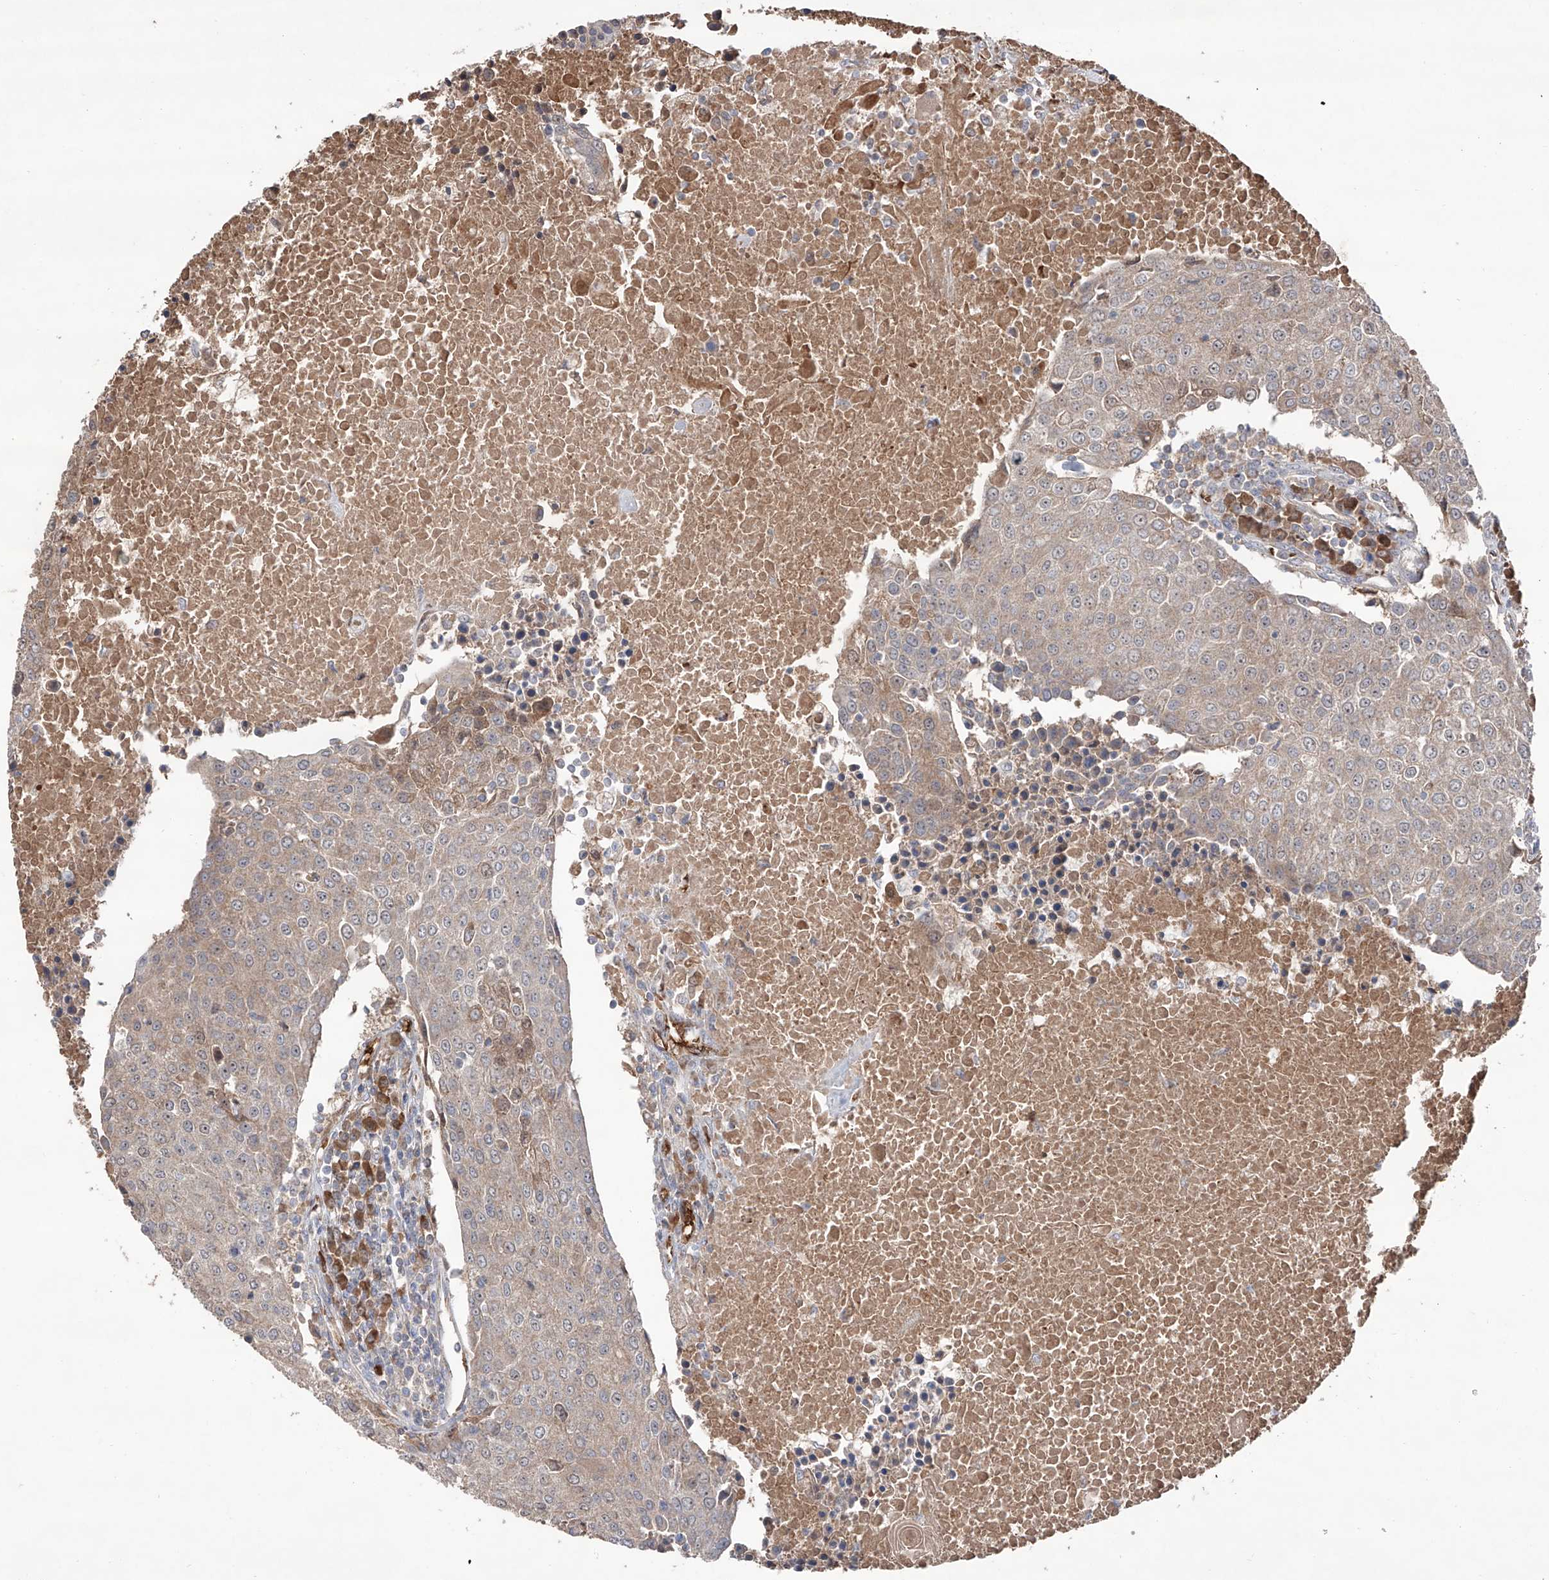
{"staining": {"intensity": "weak", "quantity": "<25%", "location": "cytoplasmic/membranous"}, "tissue": "urothelial cancer", "cell_type": "Tumor cells", "image_type": "cancer", "snomed": [{"axis": "morphology", "description": "Urothelial carcinoma, High grade"}, {"axis": "topography", "description": "Urinary bladder"}], "caption": "Urothelial cancer stained for a protein using immunohistochemistry shows no staining tumor cells.", "gene": "EDN1", "patient": {"sex": "female", "age": 85}}